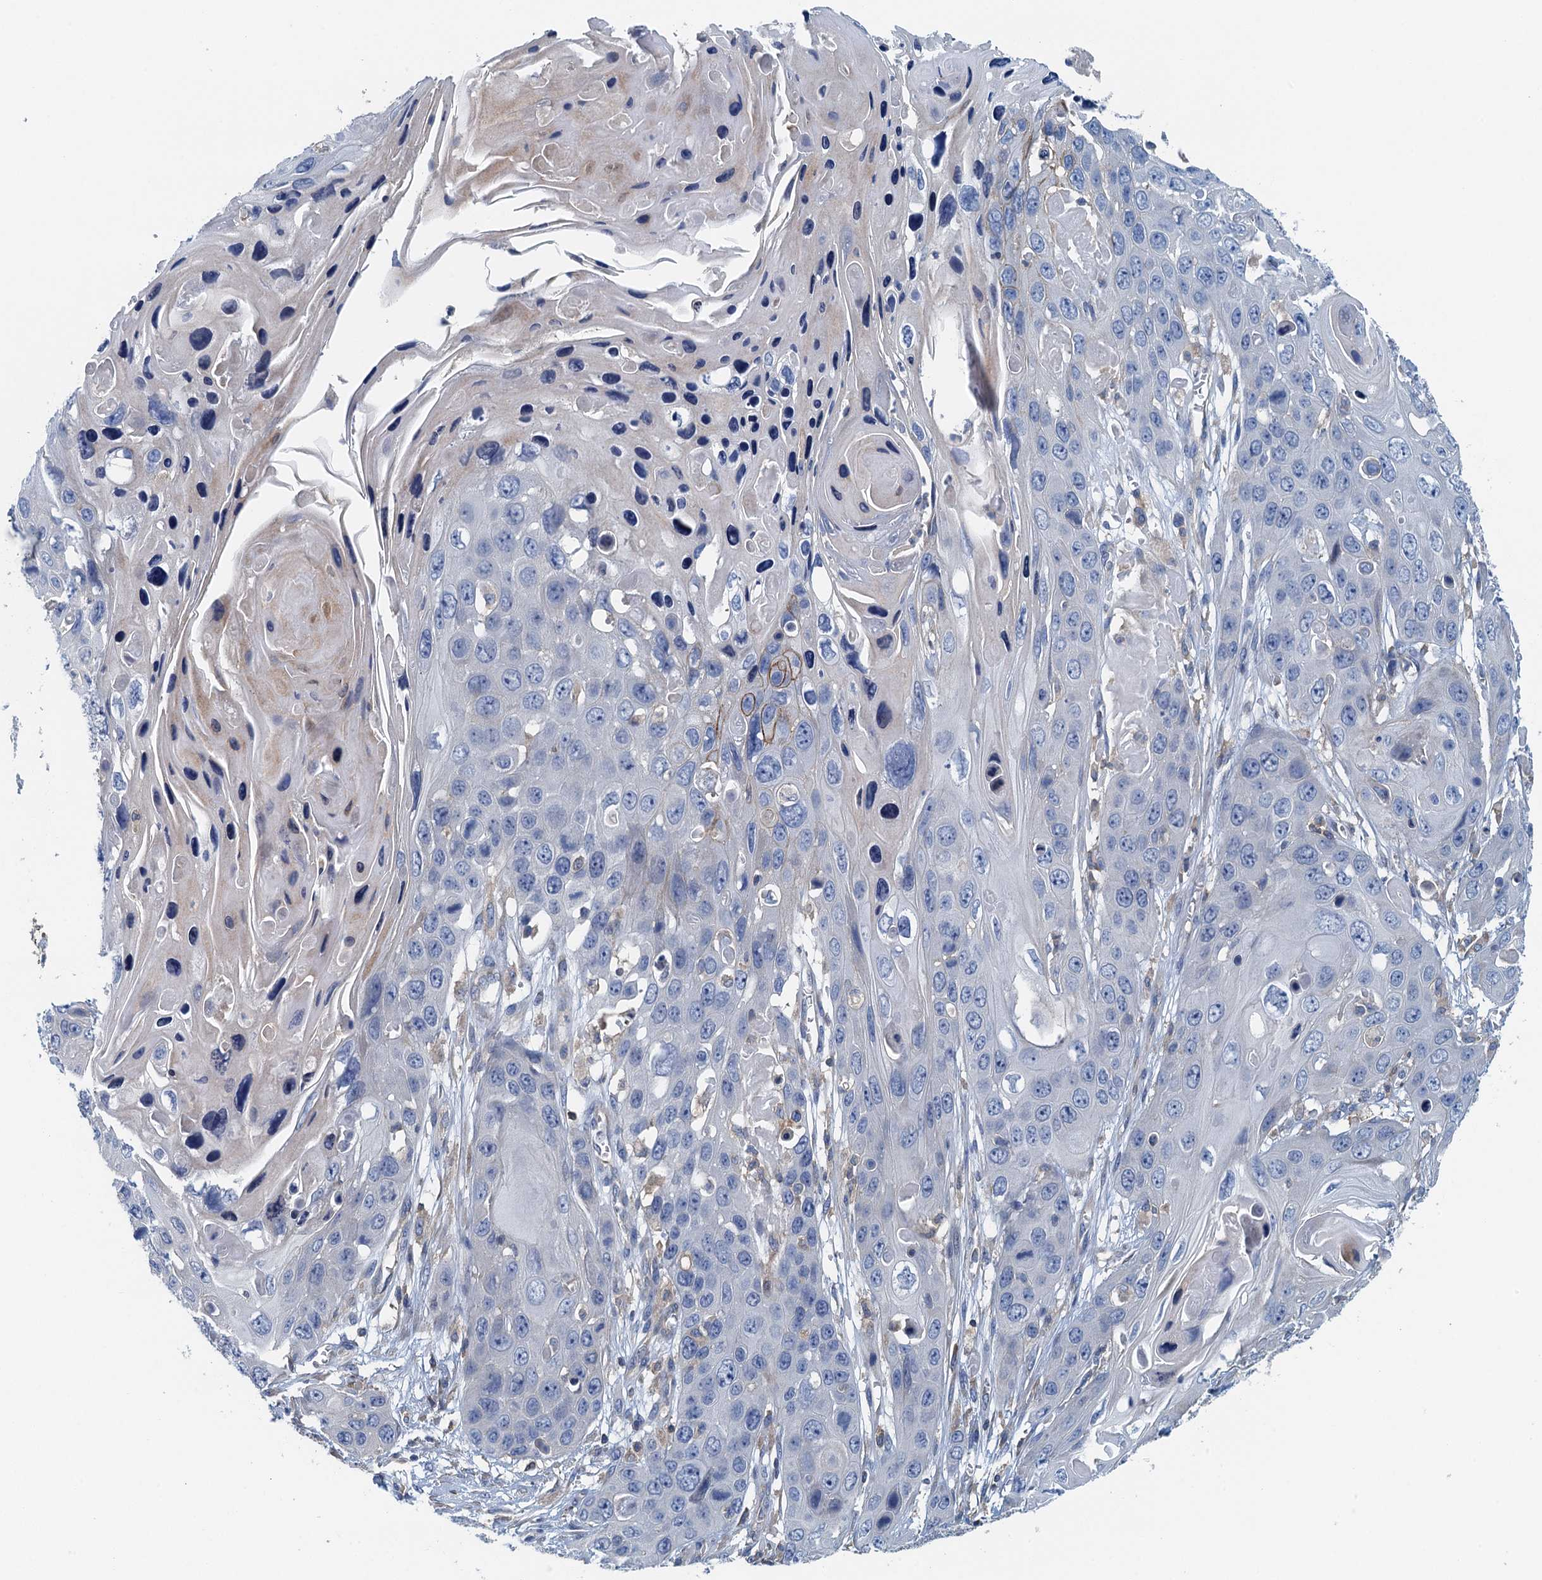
{"staining": {"intensity": "negative", "quantity": "none", "location": "none"}, "tissue": "skin cancer", "cell_type": "Tumor cells", "image_type": "cancer", "snomed": [{"axis": "morphology", "description": "Squamous cell carcinoma, NOS"}, {"axis": "topography", "description": "Skin"}], "caption": "There is no significant positivity in tumor cells of skin squamous cell carcinoma.", "gene": "PPP1R14D", "patient": {"sex": "male", "age": 55}}